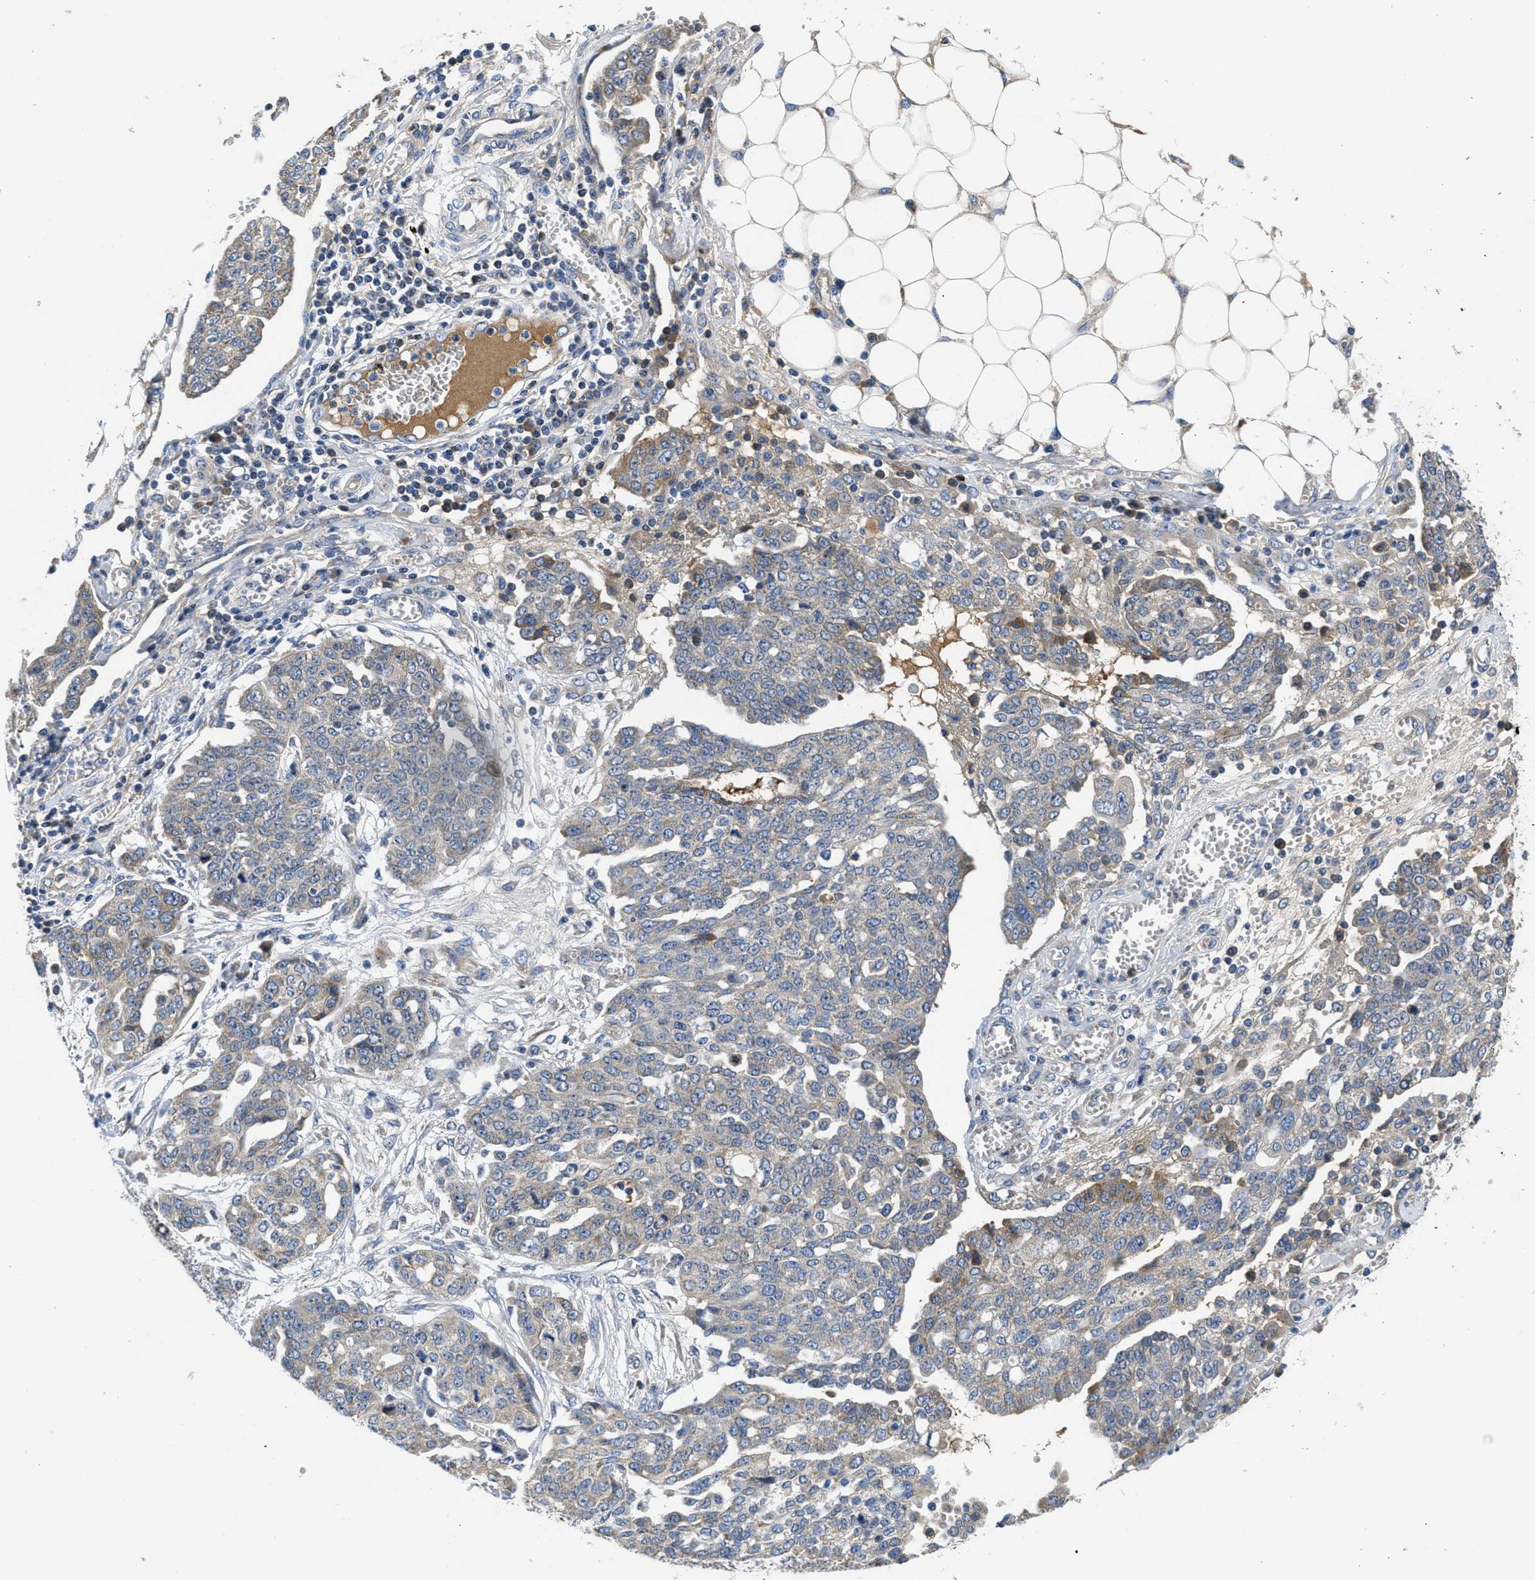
{"staining": {"intensity": "moderate", "quantity": "<25%", "location": "cytoplasmic/membranous"}, "tissue": "ovarian cancer", "cell_type": "Tumor cells", "image_type": "cancer", "snomed": [{"axis": "morphology", "description": "Cystadenocarcinoma, serous, NOS"}, {"axis": "topography", "description": "Soft tissue"}, {"axis": "topography", "description": "Ovary"}], "caption": "Immunohistochemistry staining of serous cystadenocarcinoma (ovarian), which demonstrates low levels of moderate cytoplasmic/membranous expression in about <25% of tumor cells indicating moderate cytoplasmic/membranous protein expression. The staining was performed using DAB (brown) for protein detection and nuclei were counterstained in hematoxylin (blue).", "gene": "GALK1", "patient": {"sex": "female", "age": 57}}